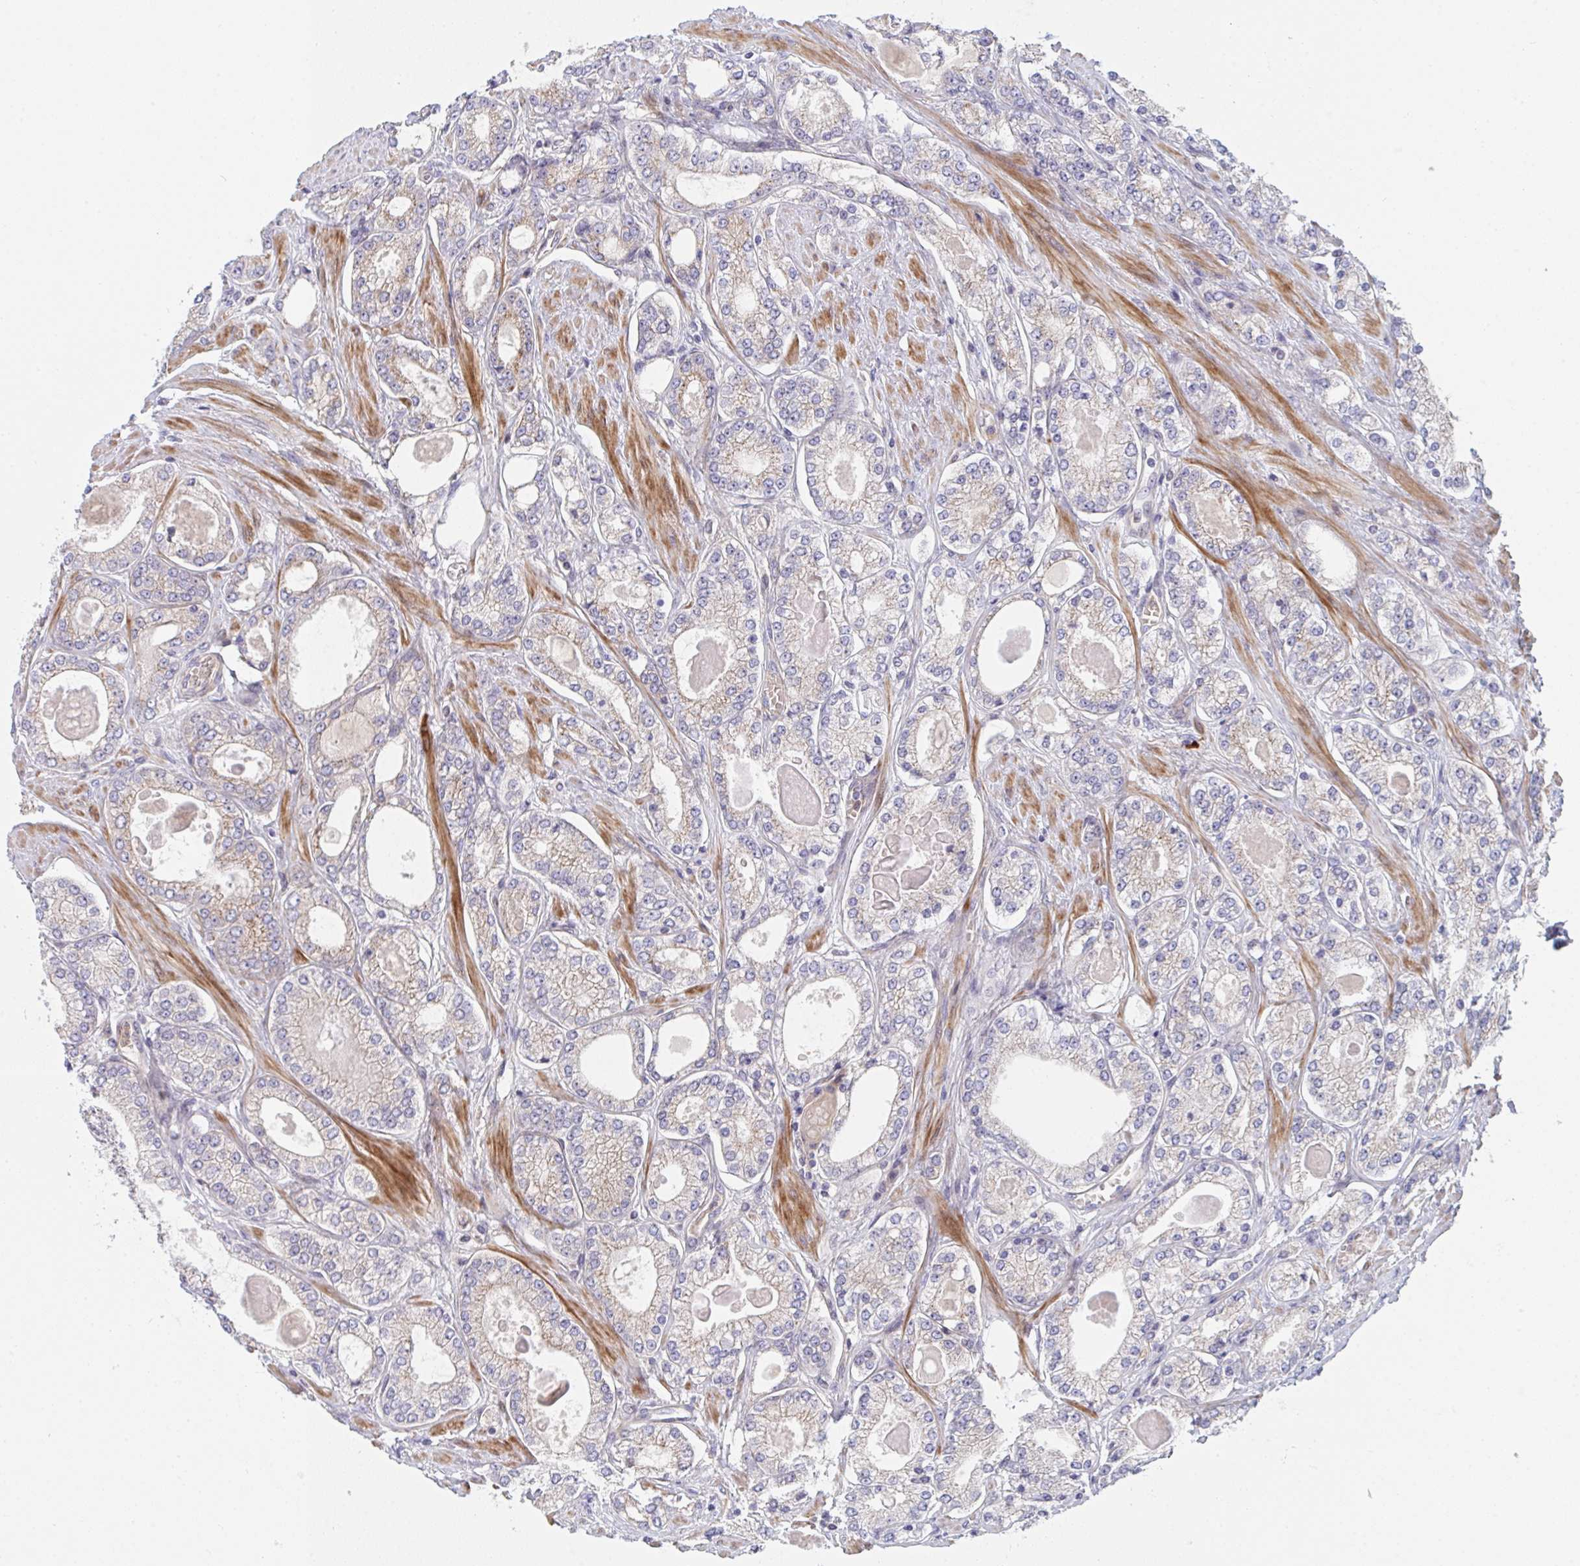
{"staining": {"intensity": "weak", "quantity": "25%-75%", "location": "cytoplasmic/membranous"}, "tissue": "prostate cancer", "cell_type": "Tumor cells", "image_type": "cancer", "snomed": [{"axis": "morphology", "description": "Adenocarcinoma, High grade"}, {"axis": "topography", "description": "Prostate"}], "caption": "Weak cytoplasmic/membranous protein expression is identified in about 25%-75% of tumor cells in prostate adenocarcinoma (high-grade).", "gene": "TNFSF4", "patient": {"sex": "male", "age": 68}}